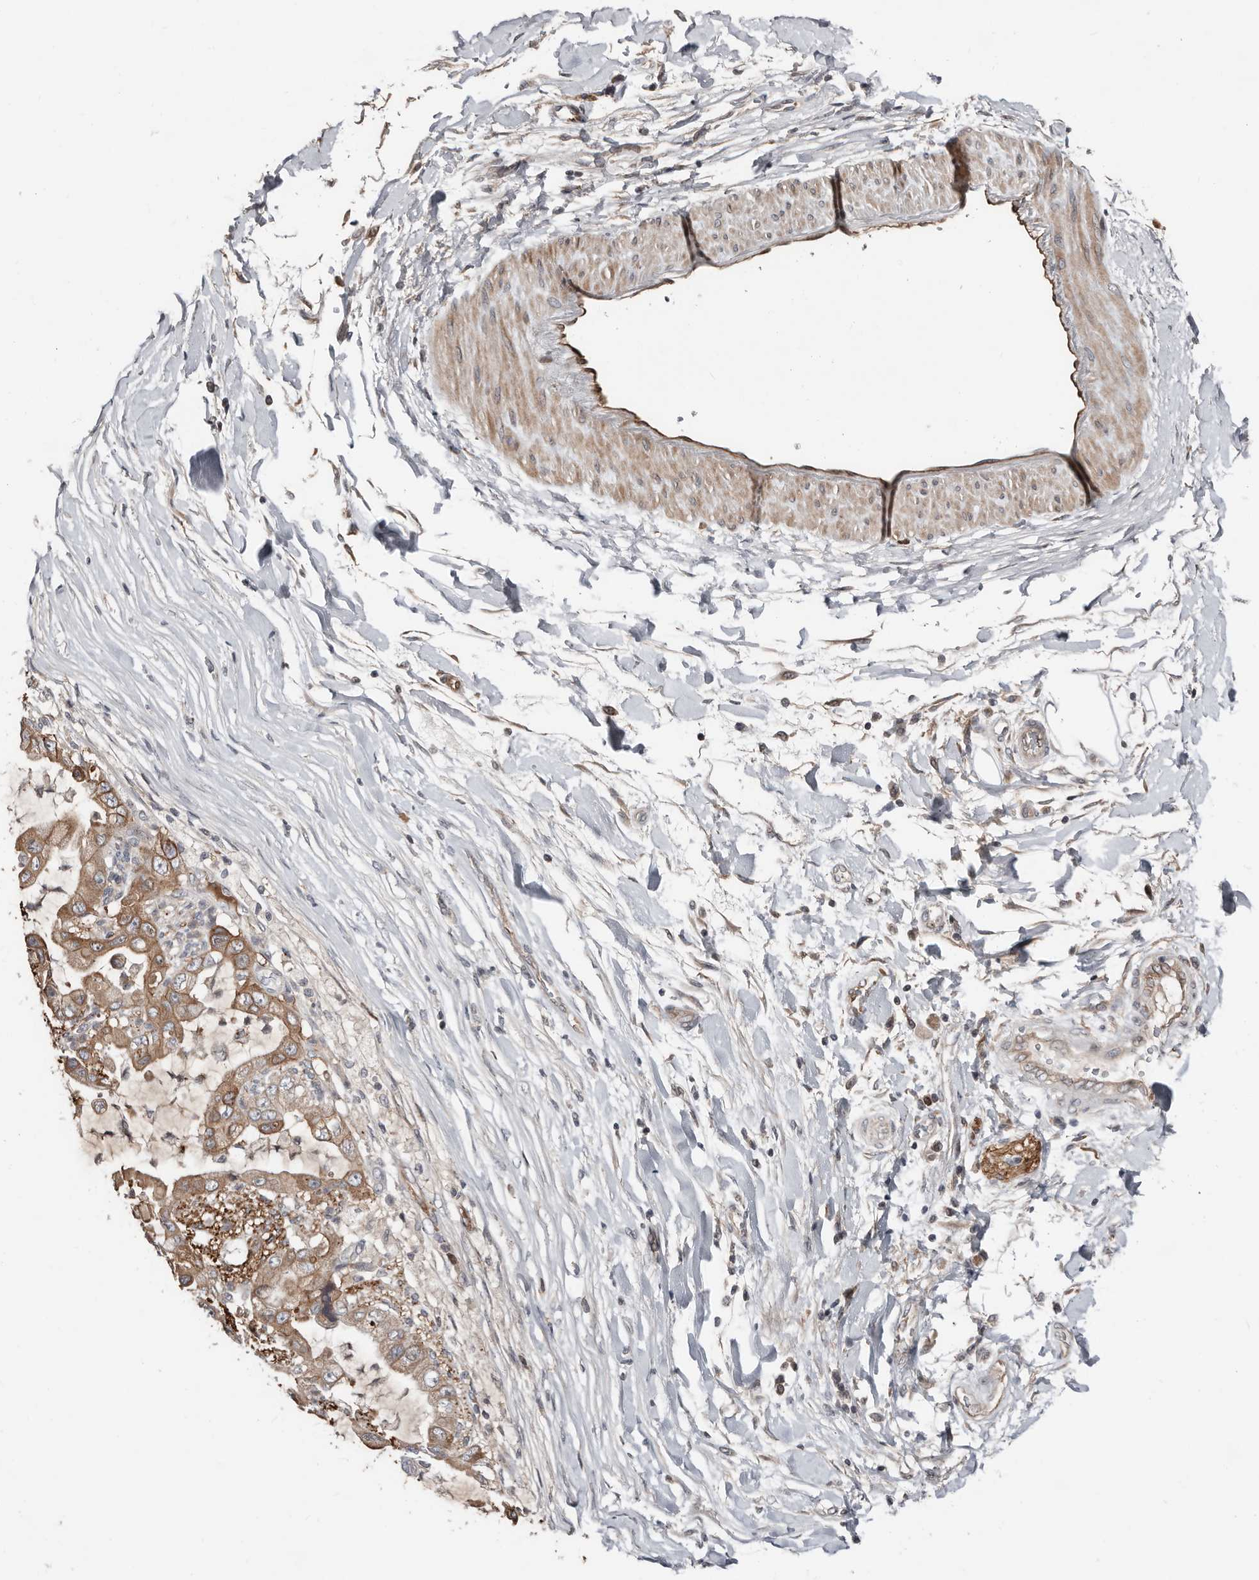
{"staining": {"intensity": "moderate", "quantity": ">75%", "location": "cytoplasmic/membranous"}, "tissue": "liver cancer", "cell_type": "Tumor cells", "image_type": "cancer", "snomed": [{"axis": "morphology", "description": "Cholangiocarcinoma"}, {"axis": "topography", "description": "Liver"}], "caption": "A high-resolution photomicrograph shows immunohistochemistry staining of liver cholangiocarcinoma, which reveals moderate cytoplasmic/membranous staining in about >75% of tumor cells.", "gene": "SMYD4", "patient": {"sex": "female", "age": 54}}